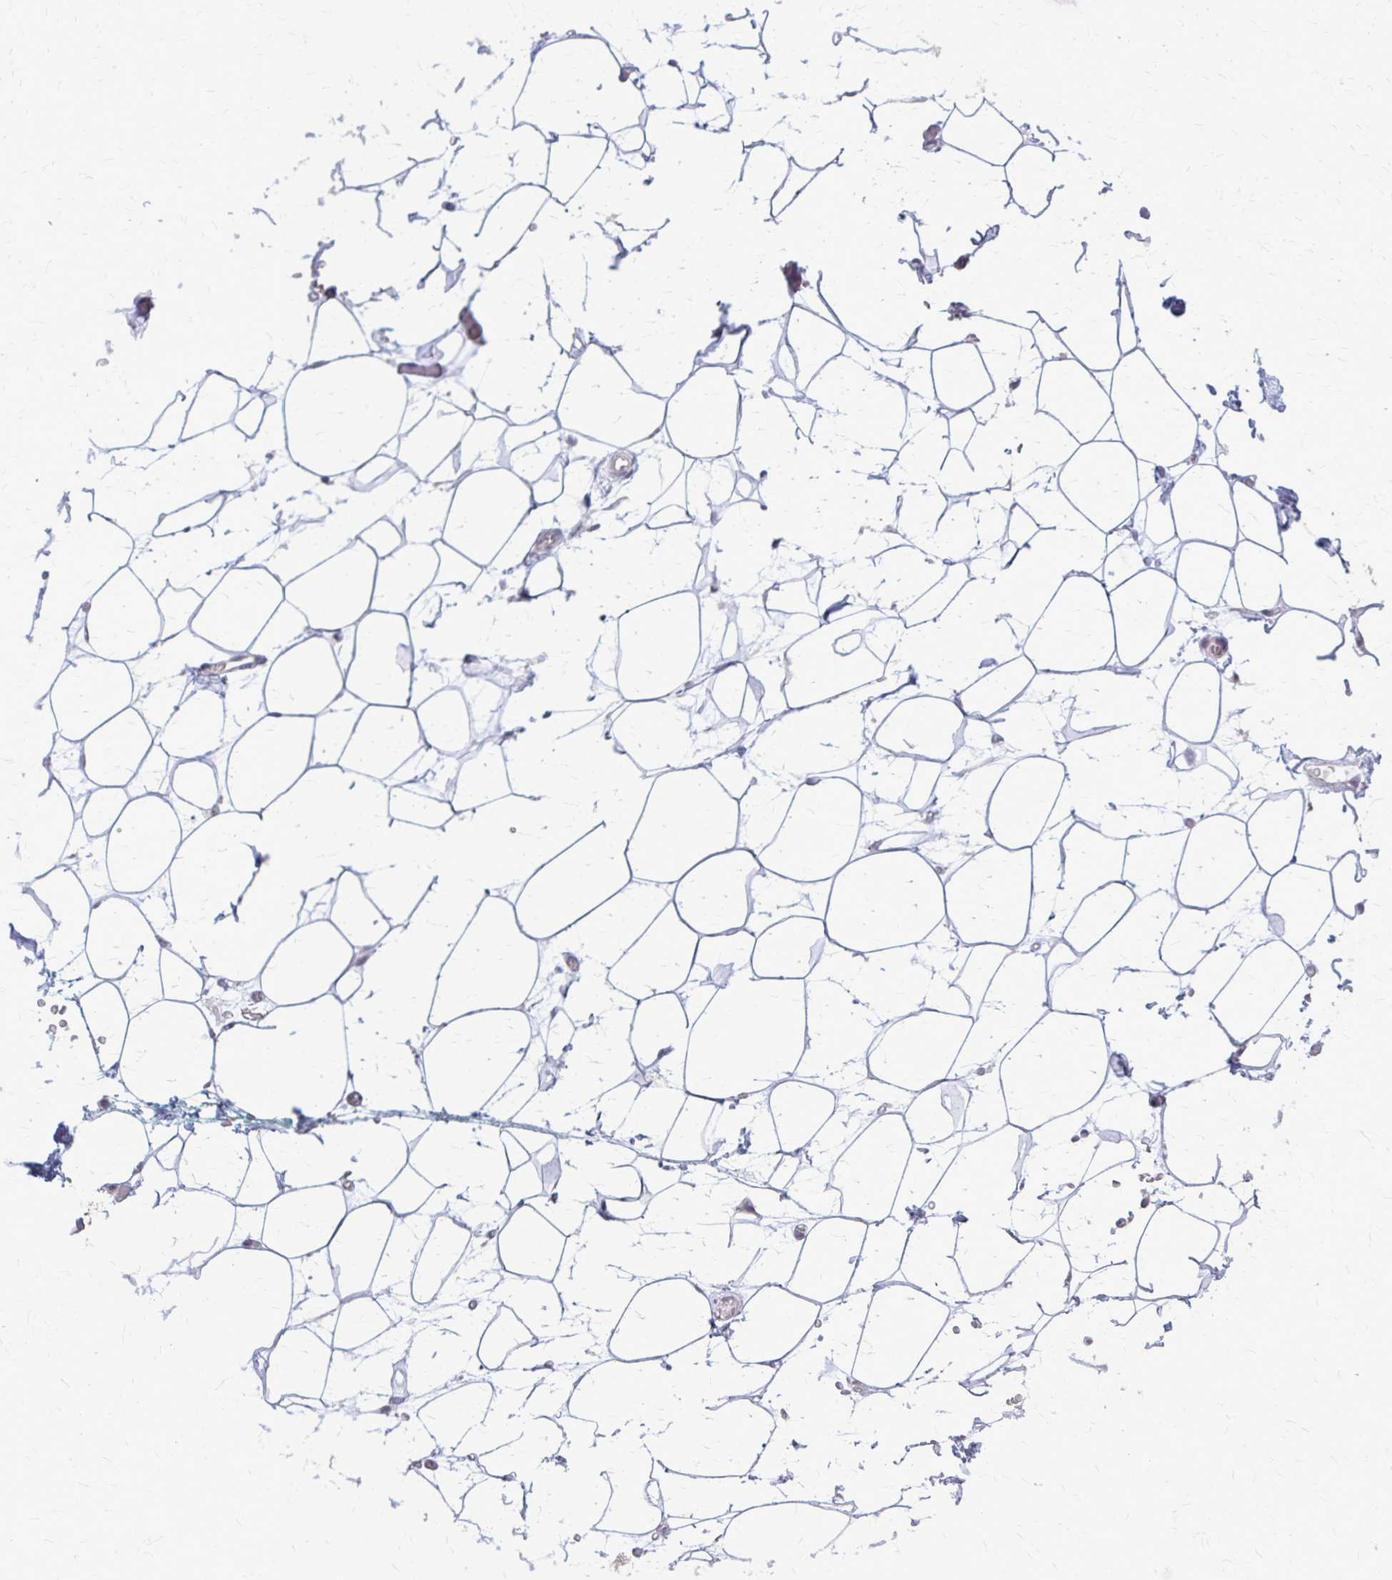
{"staining": {"intensity": "negative", "quantity": "none", "location": "none"}, "tissue": "adipose tissue", "cell_type": "Adipocytes", "image_type": "normal", "snomed": [{"axis": "morphology", "description": "Normal tissue, NOS"}, {"axis": "topography", "description": "Anal"}, {"axis": "topography", "description": "Peripheral nerve tissue"}], "caption": "This is a micrograph of immunohistochemistry staining of unremarkable adipose tissue, which shows no expression in adipocytes. (DAB IHC, high magnification).", "gene": "PLCB1", "patient": {"sex": "male", "age": 78}}